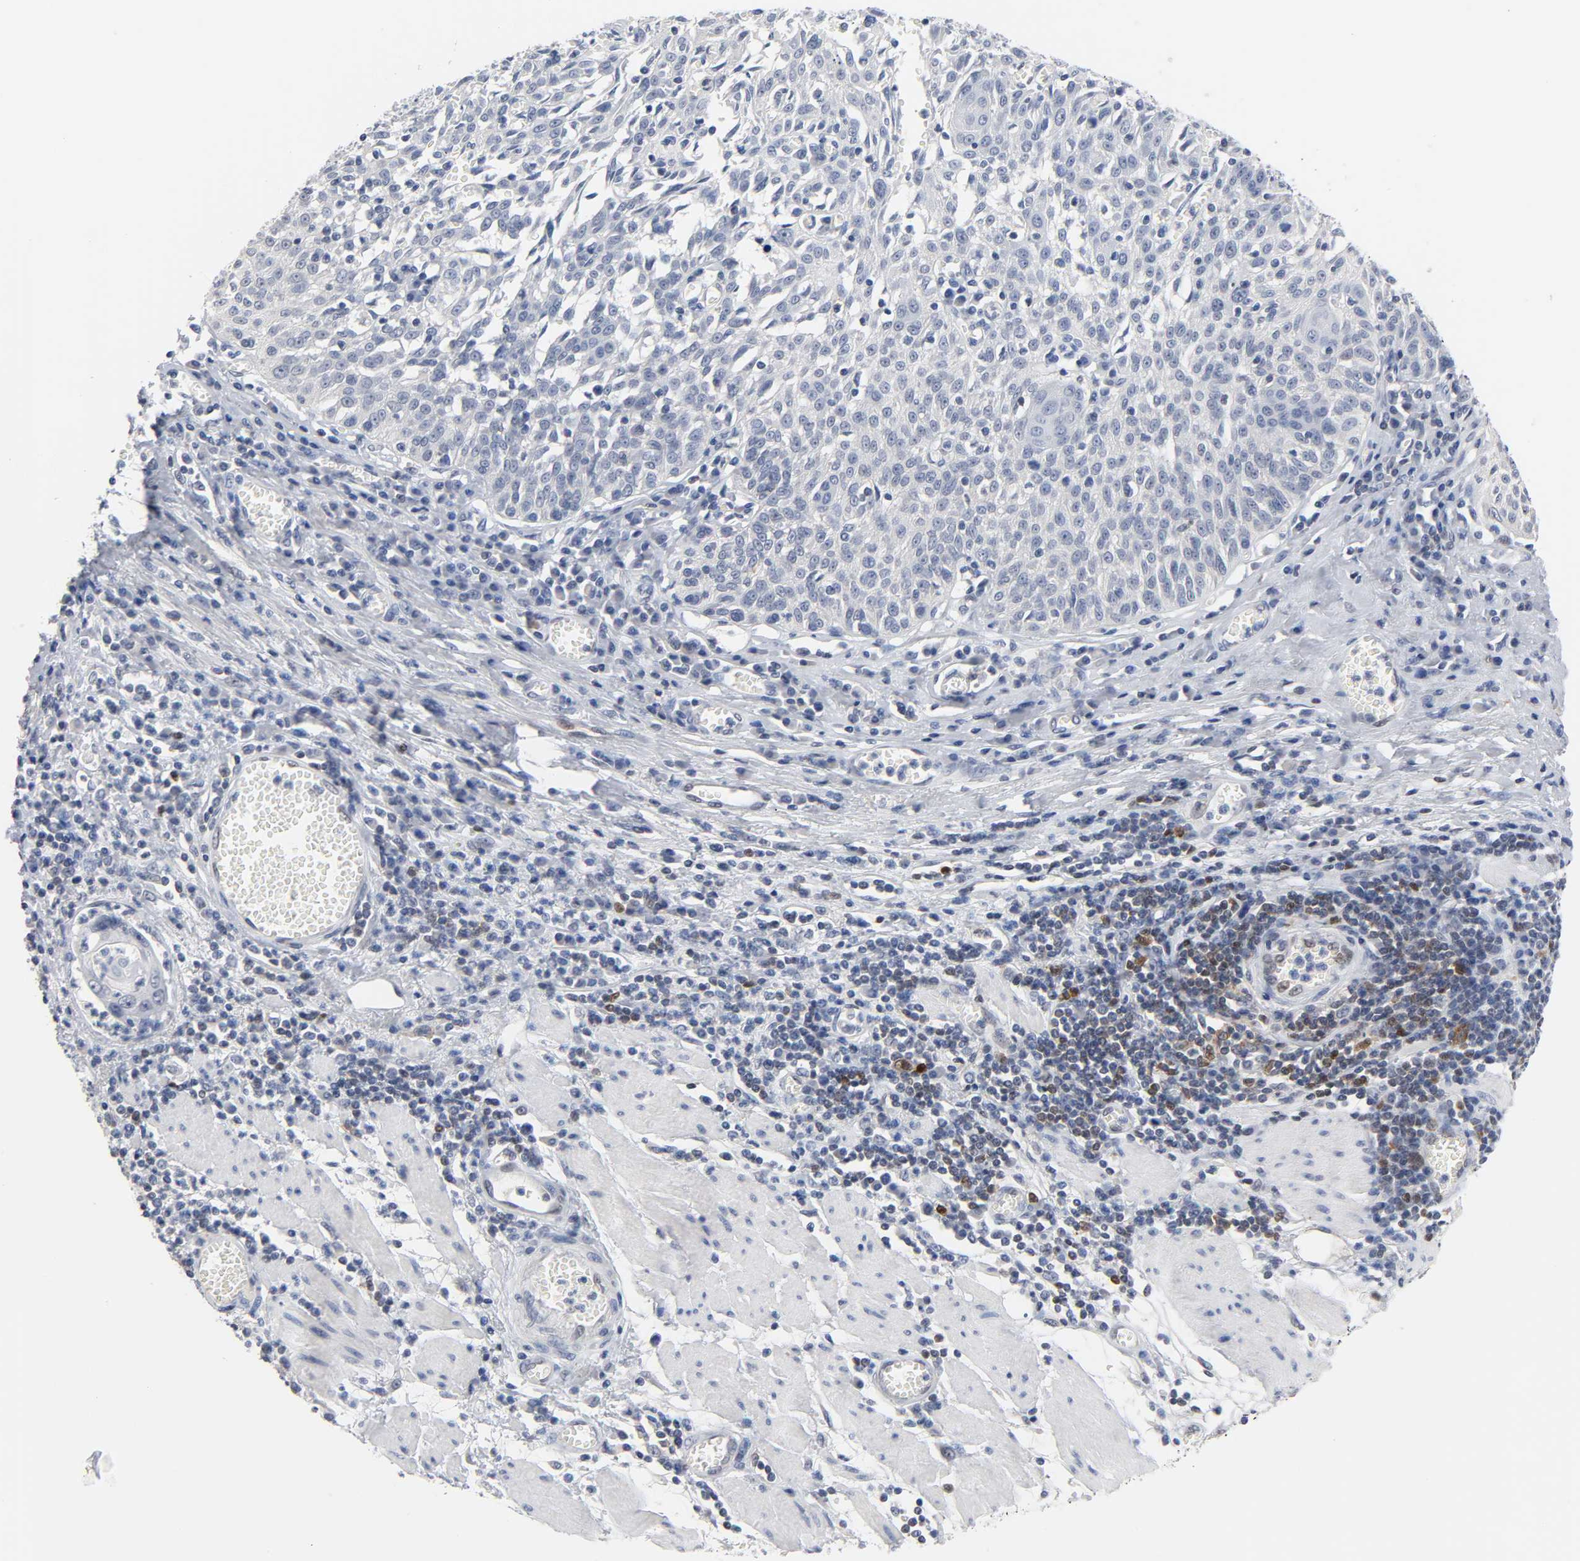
{"staining": {"intensity": "negative", "quantity": "none", "location": "none"}, "tissue": "esophagus", "cell_type": "Squamous epithelial cells", "image_type": "normal", "snomed": [{"axis": "morphology", "description": "Normal tissue, NOS"}, {"axis": "morphology", "description": "Squamous cell carcinoma, NOS"}, {"axis": "topography", "description": "Esophagus"}], "caption": "Unremarkable esophagus was stained to show a protein in brown. There is no significant positivity in squamous epithelial cells.", "gene": "NFATC1", "patient": {"sex": "male", "age": 65}}